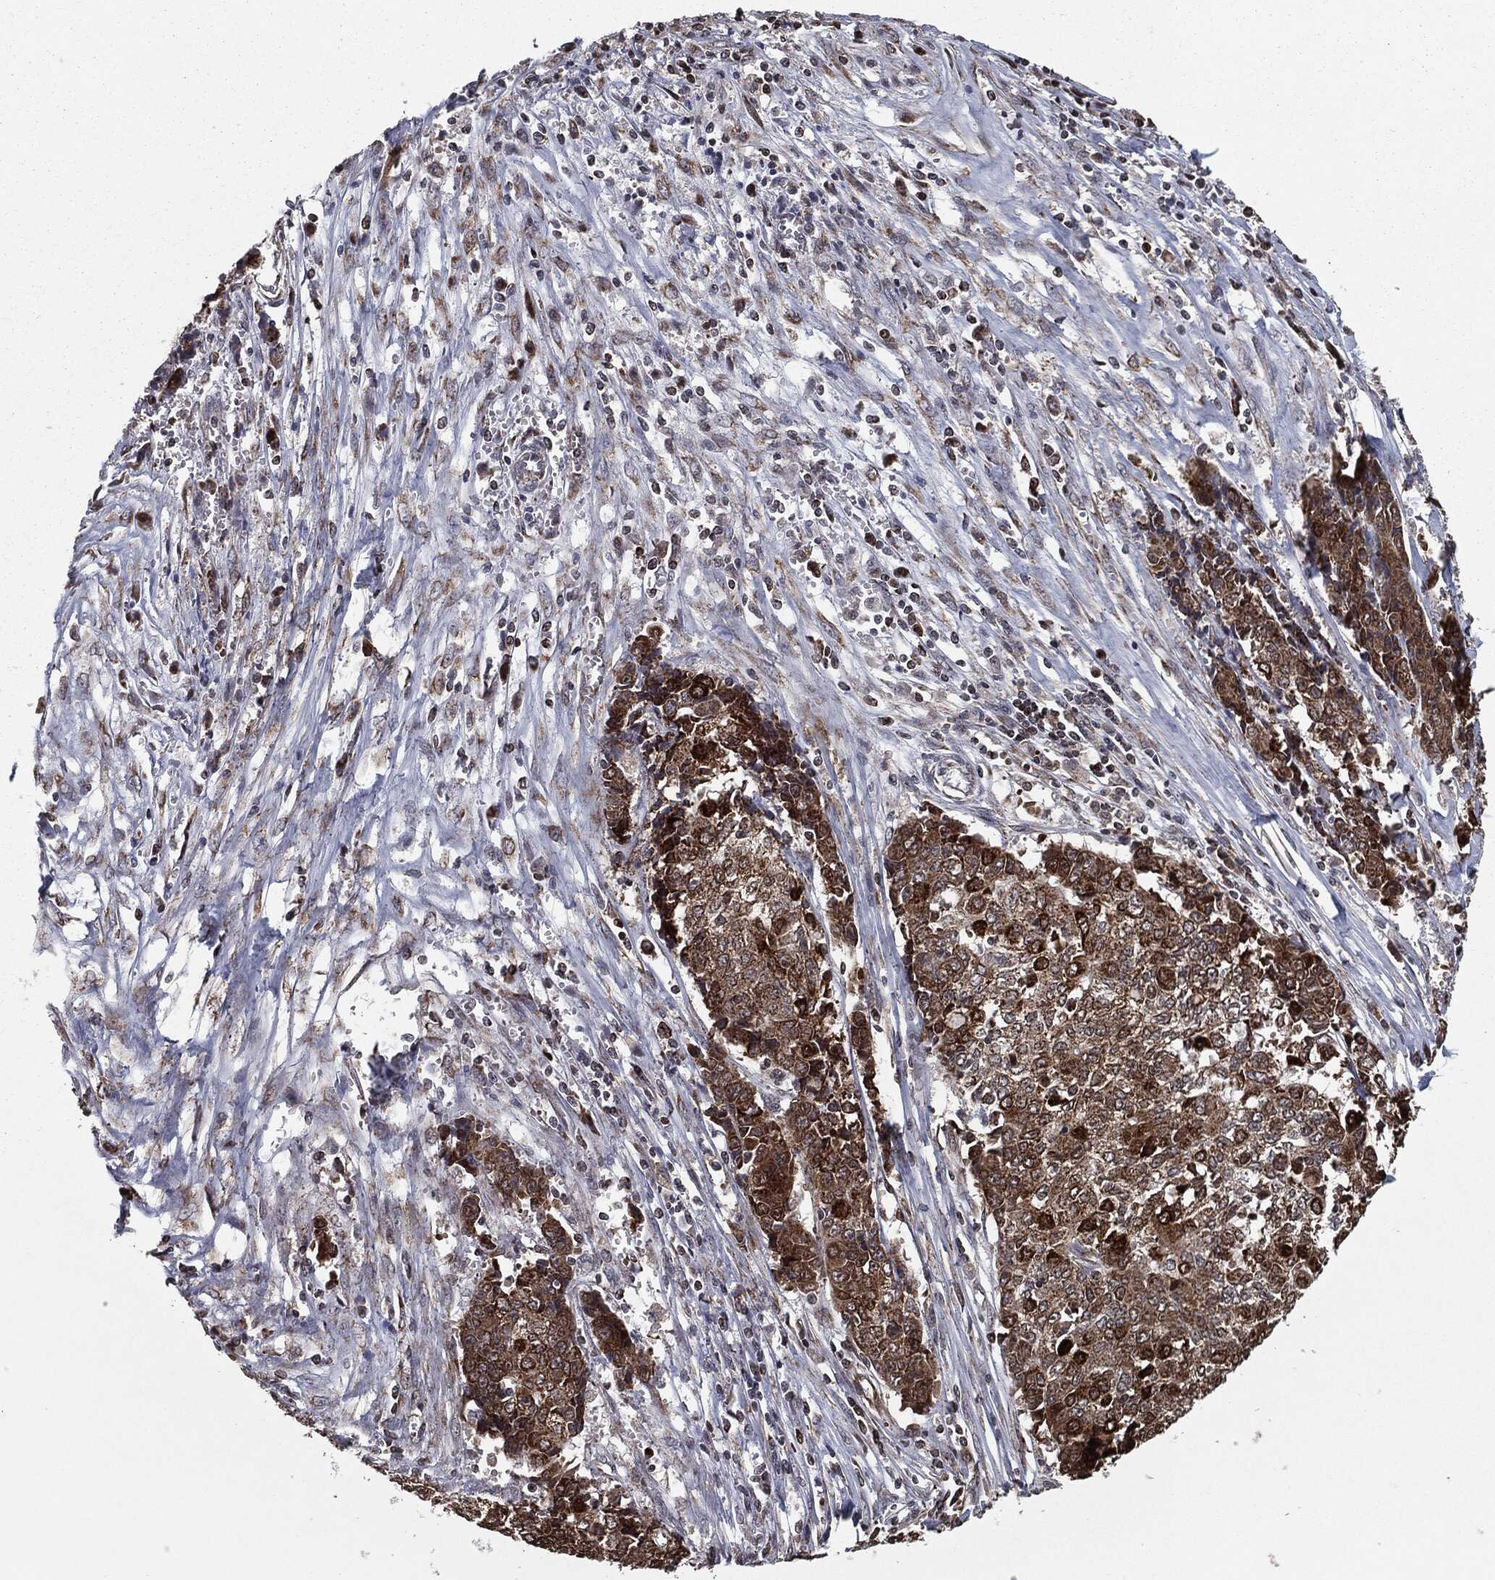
{"staining": {"intensity": "strong", "quantity": ">75%", "location": "cytoplasmic/membranous"}, "tissue": "ovarian cancer", "cell_type": "Tumor cells", "image_type": "cancer", "snomed": [{"axis": "morphology", "description": "Carcinoma, endometroid"}, {"axis": "topography", "description": "Ovary"}], "caption": "IHC of endometroid carcinoma (ovarian) displays high levels of strong cytoplasmic/membranous positivity in about >75% of tumor cells. The protein of interest is stained brown, and the nuclei are stained in blue (DAB (3,3'-diaminobenzidine) IHC with brightfield microscopy, high magnification).", "gene": "CHCHD2", "patient": {"sex": "female", "age": 42}}